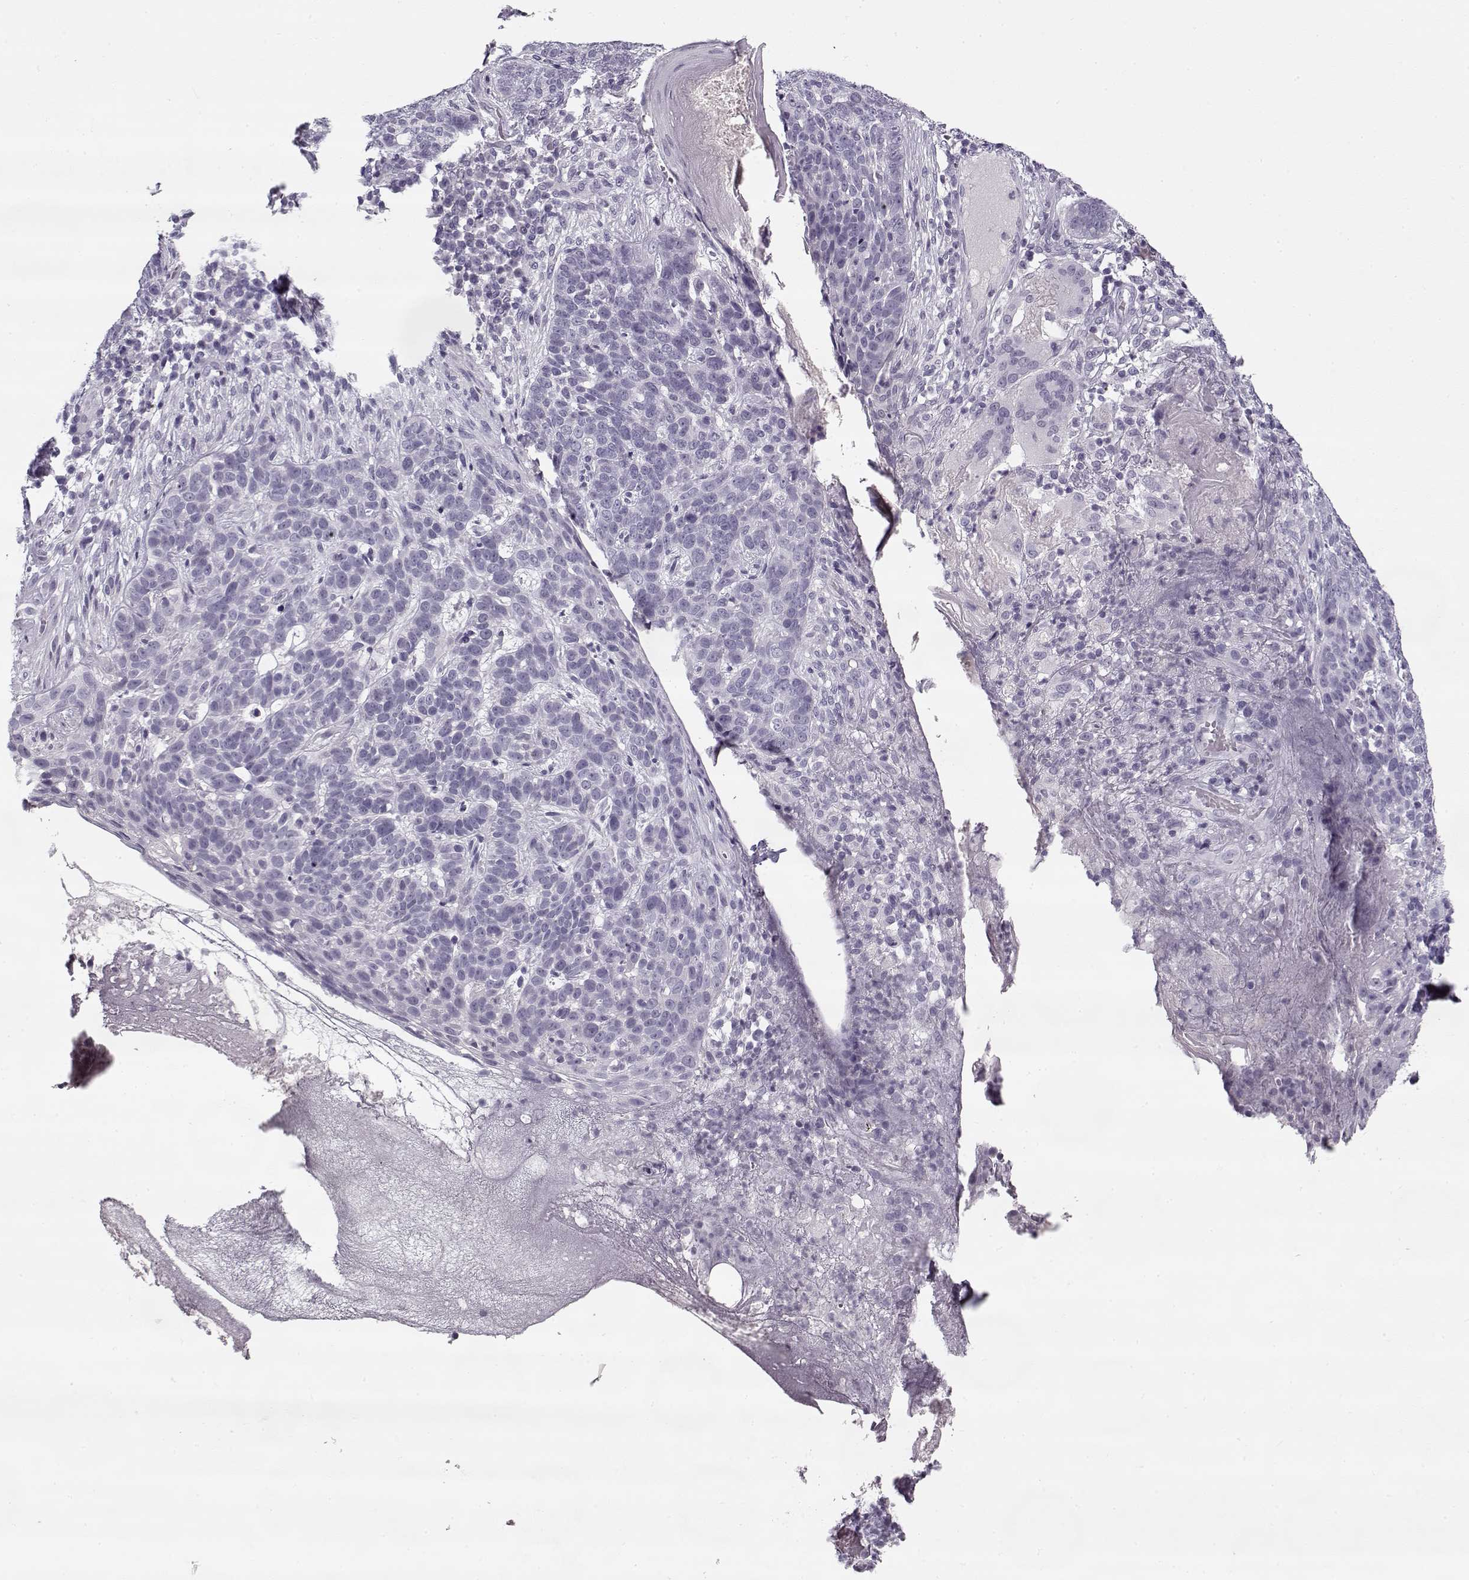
{"staining": {"intensity": "negative", "quantity": "none", "location": "none"}, "tissue": "skin cancer", "cell_type": "Tumor cells", "image_type": "cancer", "snomed": [{"axis": "morphology", "description": "Basal cell carcinoma"}, {"axis": "topography", "description": "Skin"}], "caption": "Skin cancer stained for a protein using immunohistochemistry (IHC) demonstrates no staining tumor cells.", "gene": "PNMT", "patient": {"sex": "female", "age": 69}}